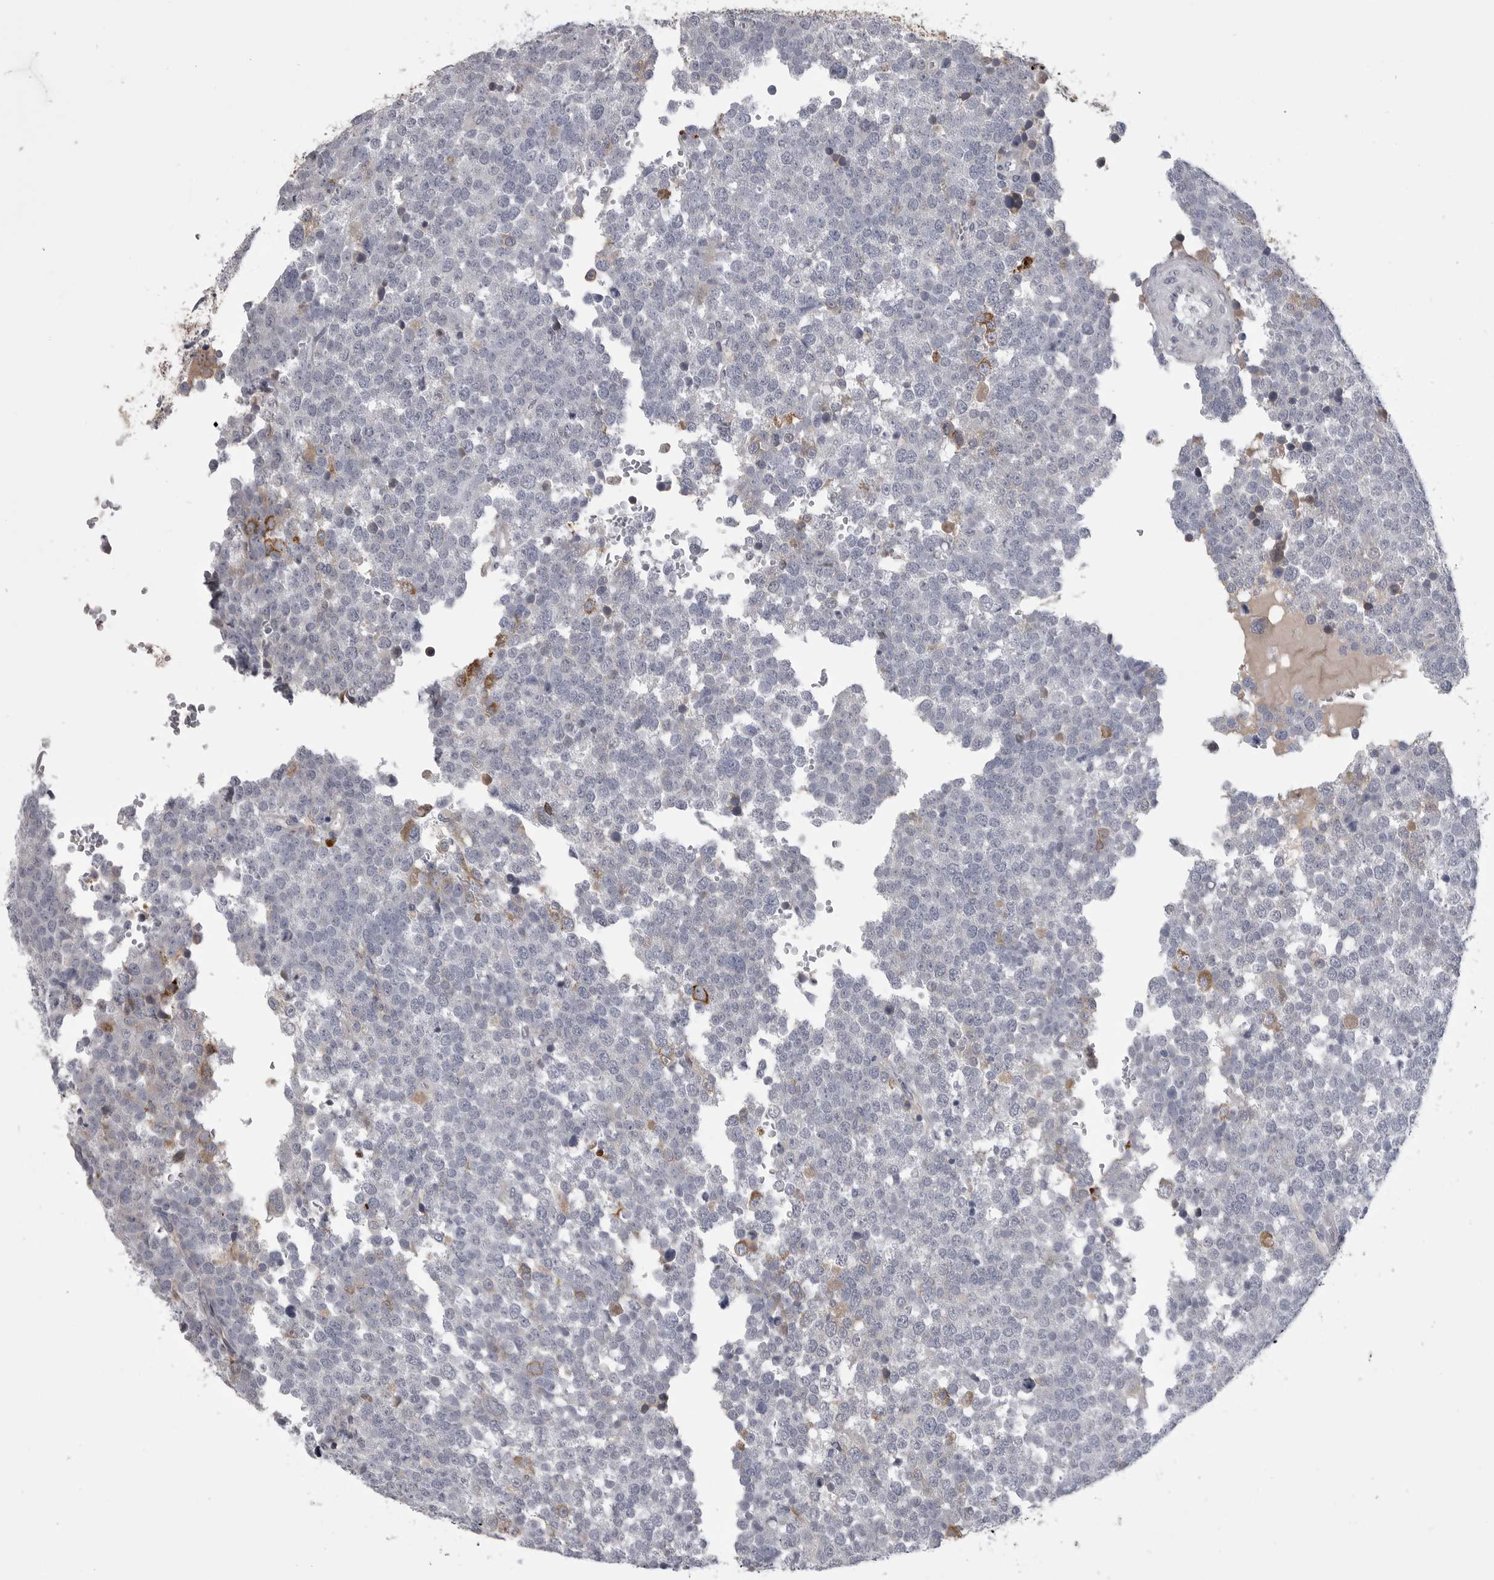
{"staining": {"intensity": "moderate", "quantity": "<25%", "location": "cytoplasmic/membranous"}, "tissue": "testis cancer", "cell_type": "Tumor cells", "image_type": "cancer", "snomed": [{"axis": "morphology", "description": "Seminoma, NOS"}, {"axis": "topography", "description": "Testis"}], "caption": "Immunohistochemistry staining of testis cancer, which reveals low levels of moderate cytoplasmic/membranous positivity in about <25% of tumor cells indicating moderate cytoplasmic/membranous protein staining. The staining was performed using DAB (3,3'-diaminobenzidine) (brown) for protein detection and nuclei were counterstained in hematoxylin (blue).", "gene": "FKBP2", "patient": {"sex": "male", "age": 71}}